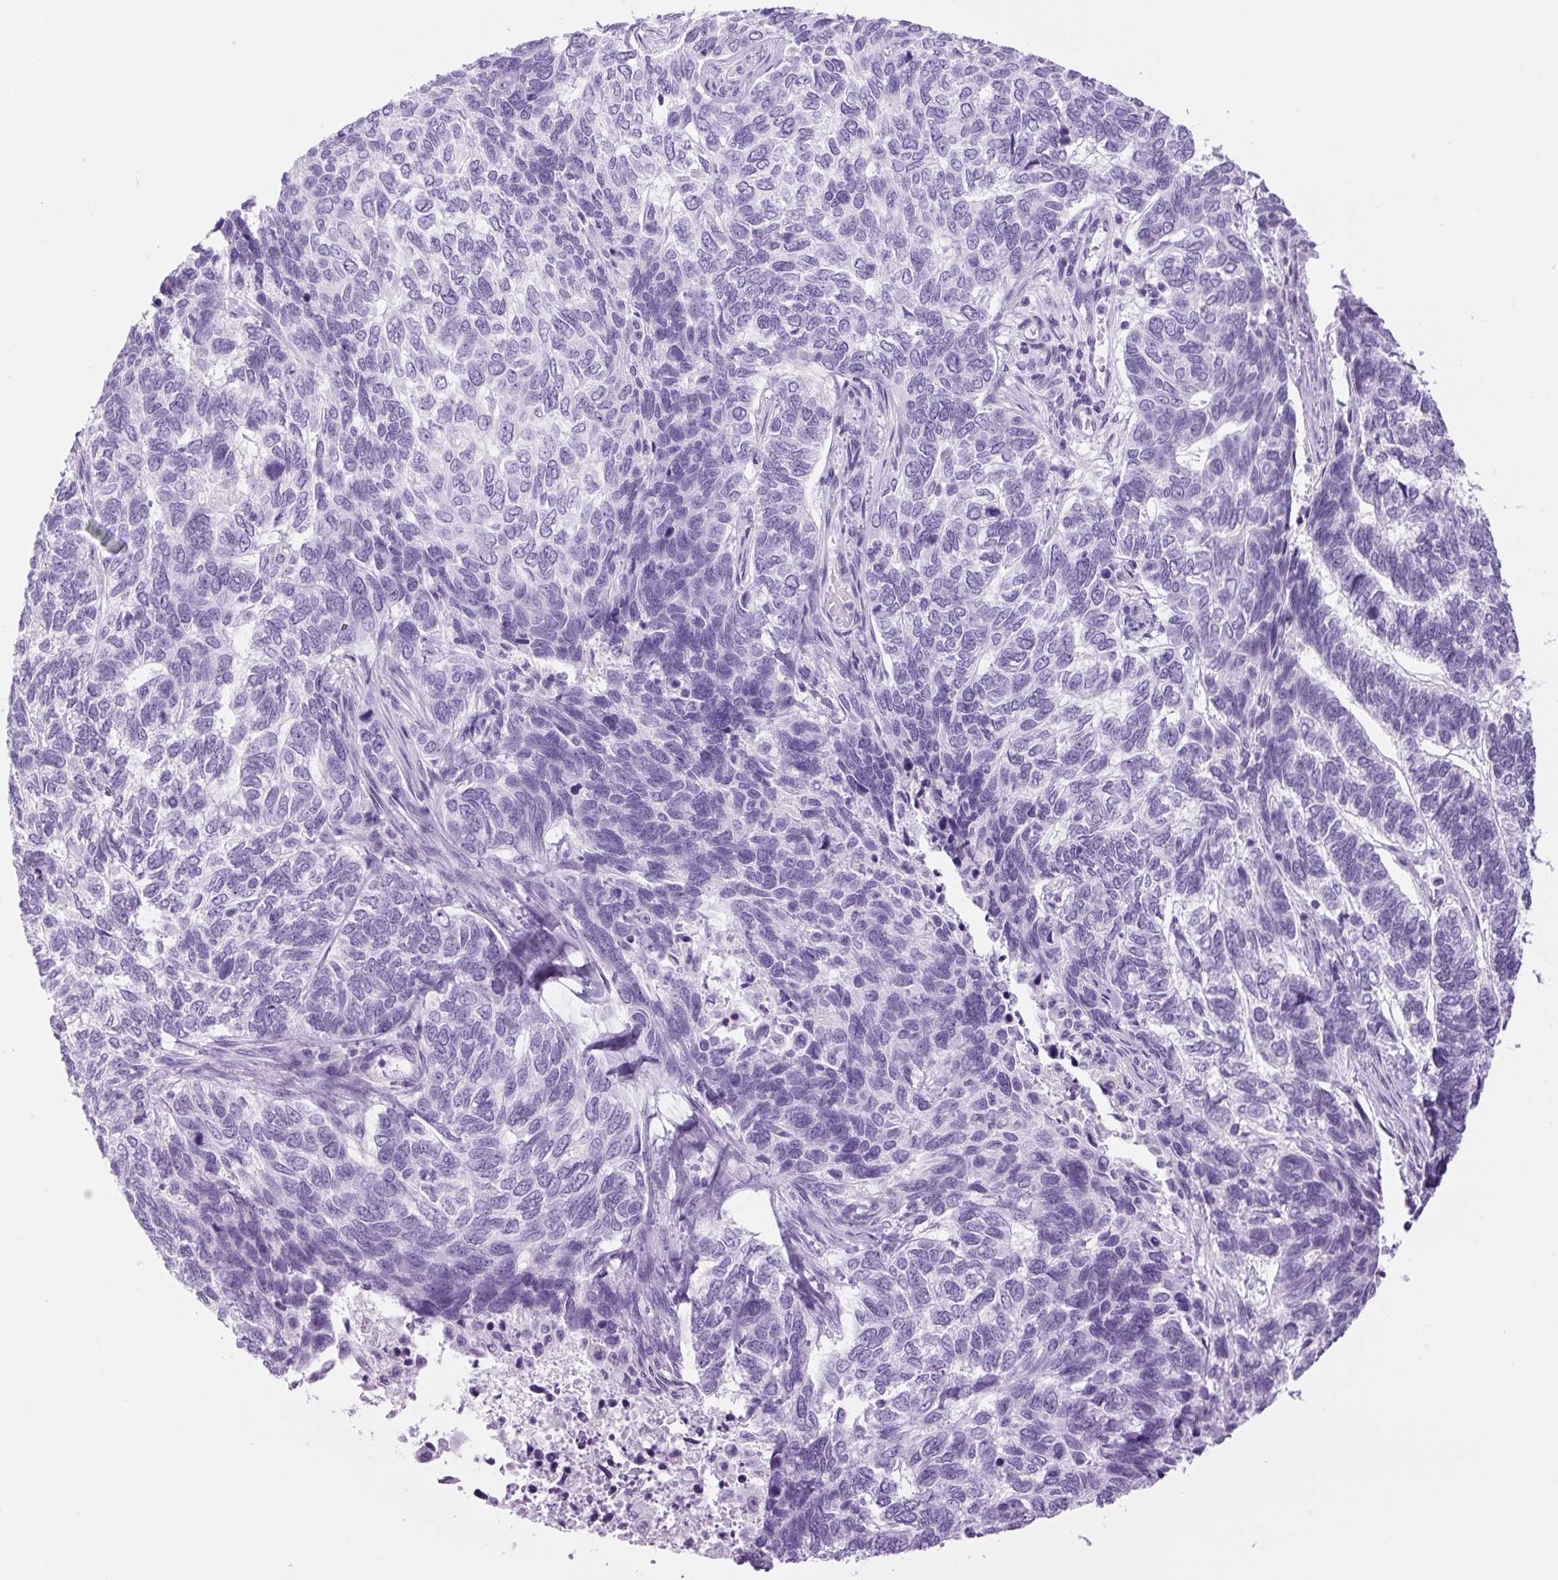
{"staining": {"intensity": "negative", "quantity": "none", "location": "none"}, "tissue": "skin cancer", "cell_type": "Tumor cells", "image_type": "cancer", "snomed": [{"axis": "morphology", "description": "Basal cell carcinoma"}, {"axis": "topography", "description": "Skin"}], "caption": "This is an immunohistochemistry (IHC) image of basal cell carcinoma (skin). There is no positivity in tumor cells.", "gene": "RSPO4", "patient": {"sex": "female", "age": 65}}